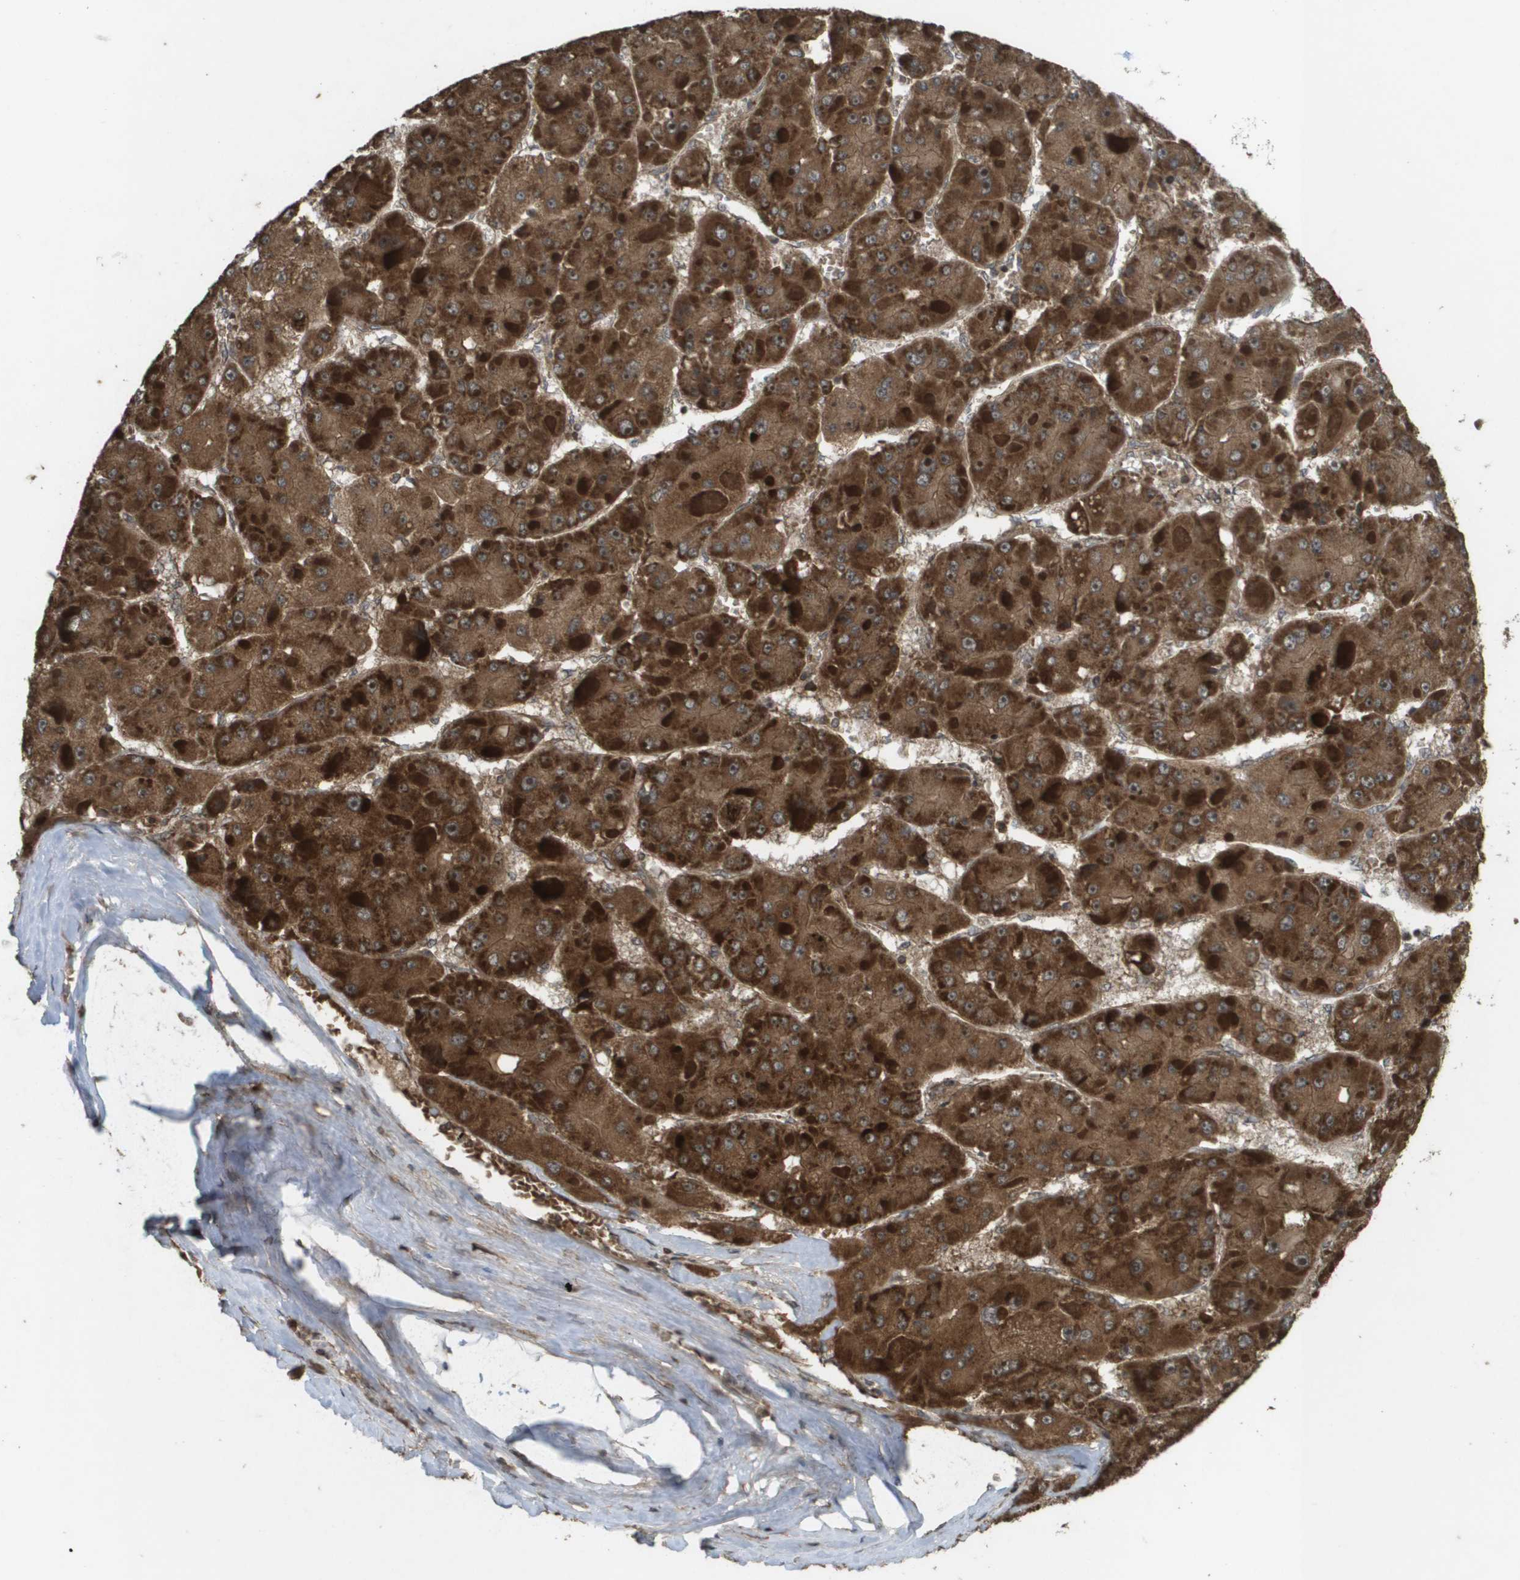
{"staining": {"intensity": "strong", "quantity": ">75%", "location": "cytoplasmic/membranous"}, "tissue": "liver cancer", "cell_type": "Tumor cells", "image_type": "cancer", "snomed": [{"axis": "morphology", "description": "Carcinoma, Hepatocellular, NOS"}, {"axis": "topography", "description": "Liver"}], "caption": "Protein staining of liver cancer tissue displays strong cytoplasmic/membranous positivity in about >75% of tumor cells. (Brightfield microscopy of DAB IHC at high magnification).", "gene": "KIF11", "patient": {"sex": "female", "age": 73}}